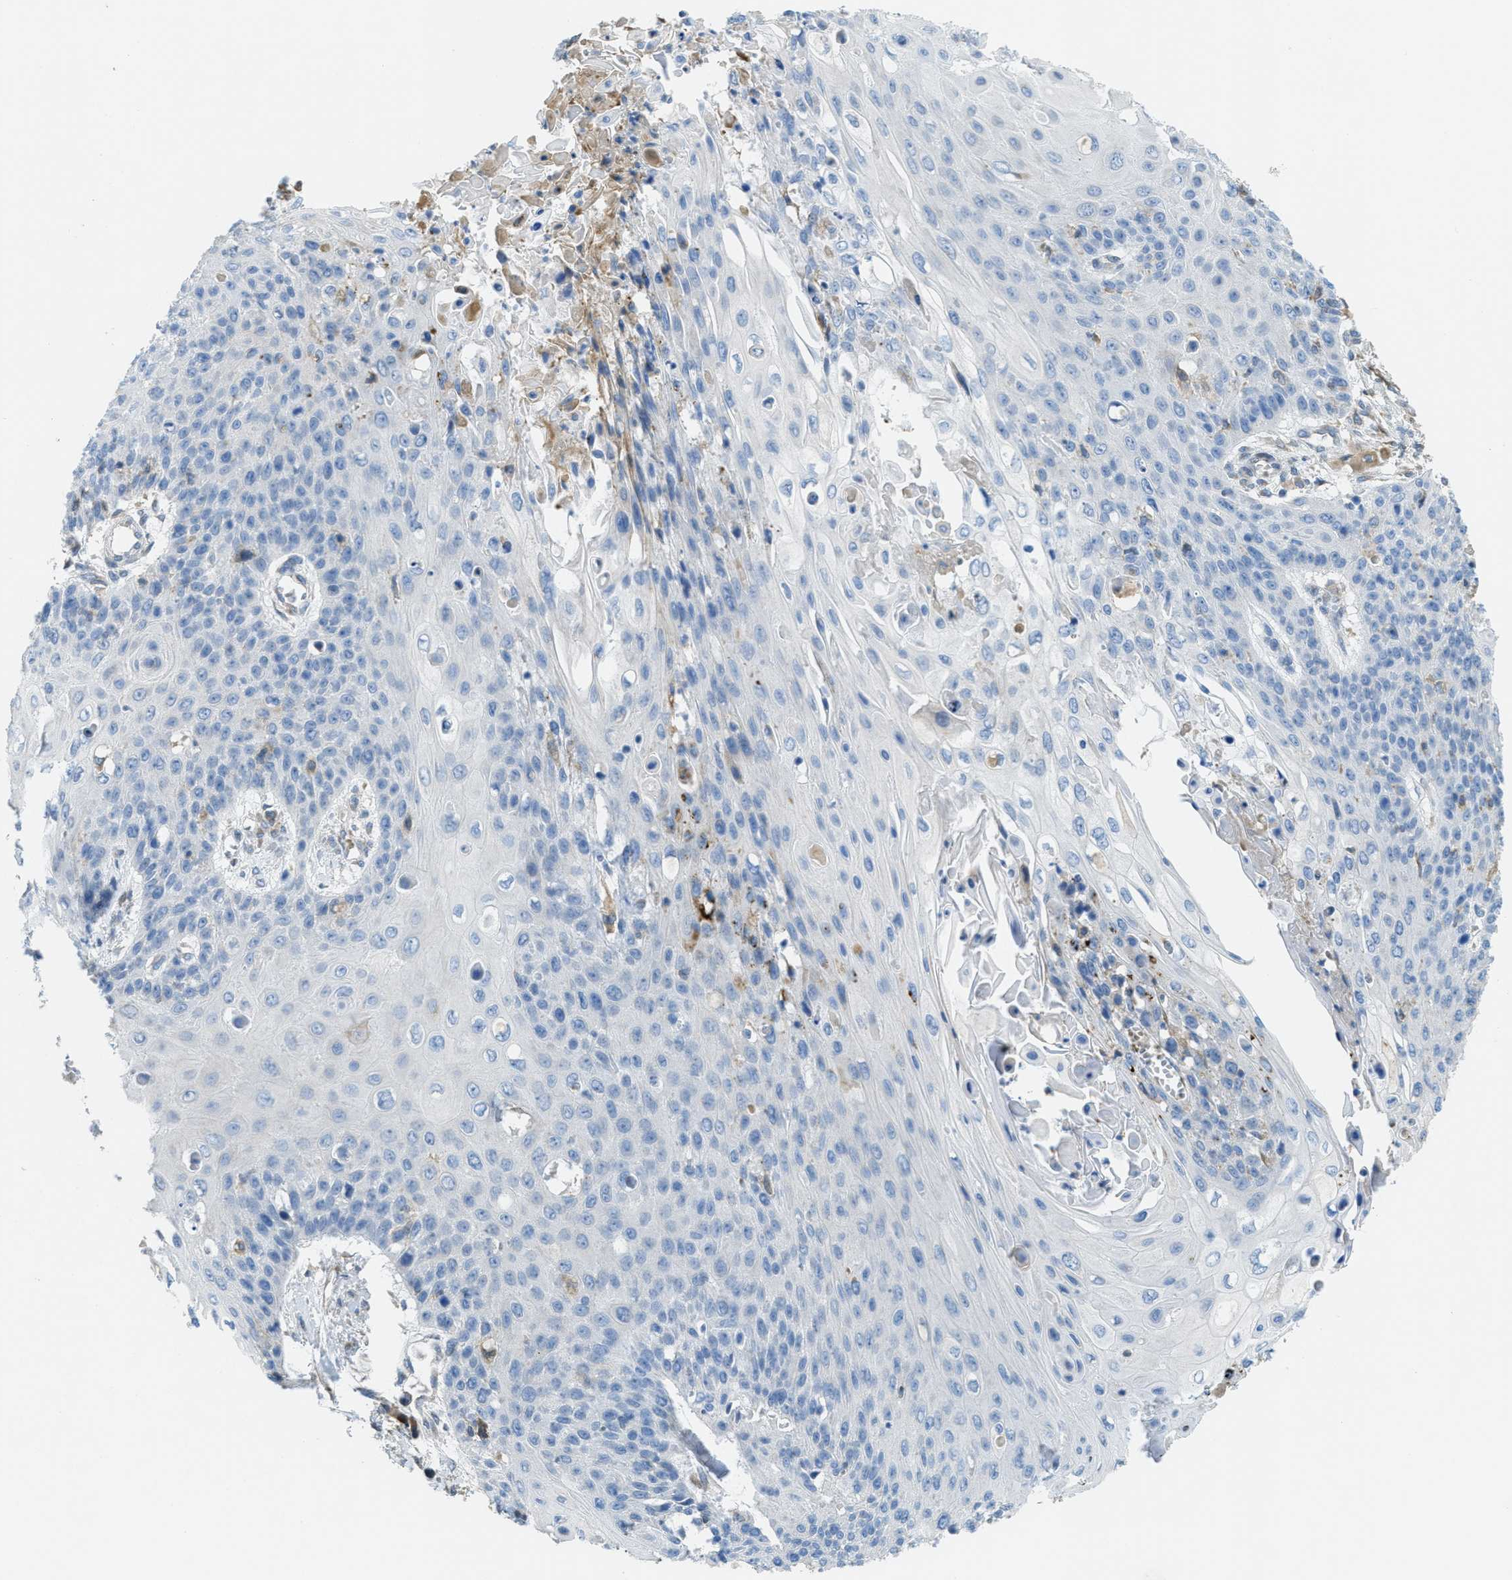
{"staining": {"intensity": "negative", "quantity": "none", "location": "none"}, "tissue": "cervical cancer", "cell_type": "Tumor cells", "image_type": "cancer", "snomed": [{"axis": "morphology", "description": "Squamous cell carcinoma, NOS"}, {"axis": "topography", "description": "Cervix"}], "caption": "IHC photomicrograph of neoplastic tissue: squamous cell carcinoma (cervical) stained with DAB displays no significant protein staining in tumor cells.", "gene": "MPDU1", "patient": {"sex": "female", "age": 39}}